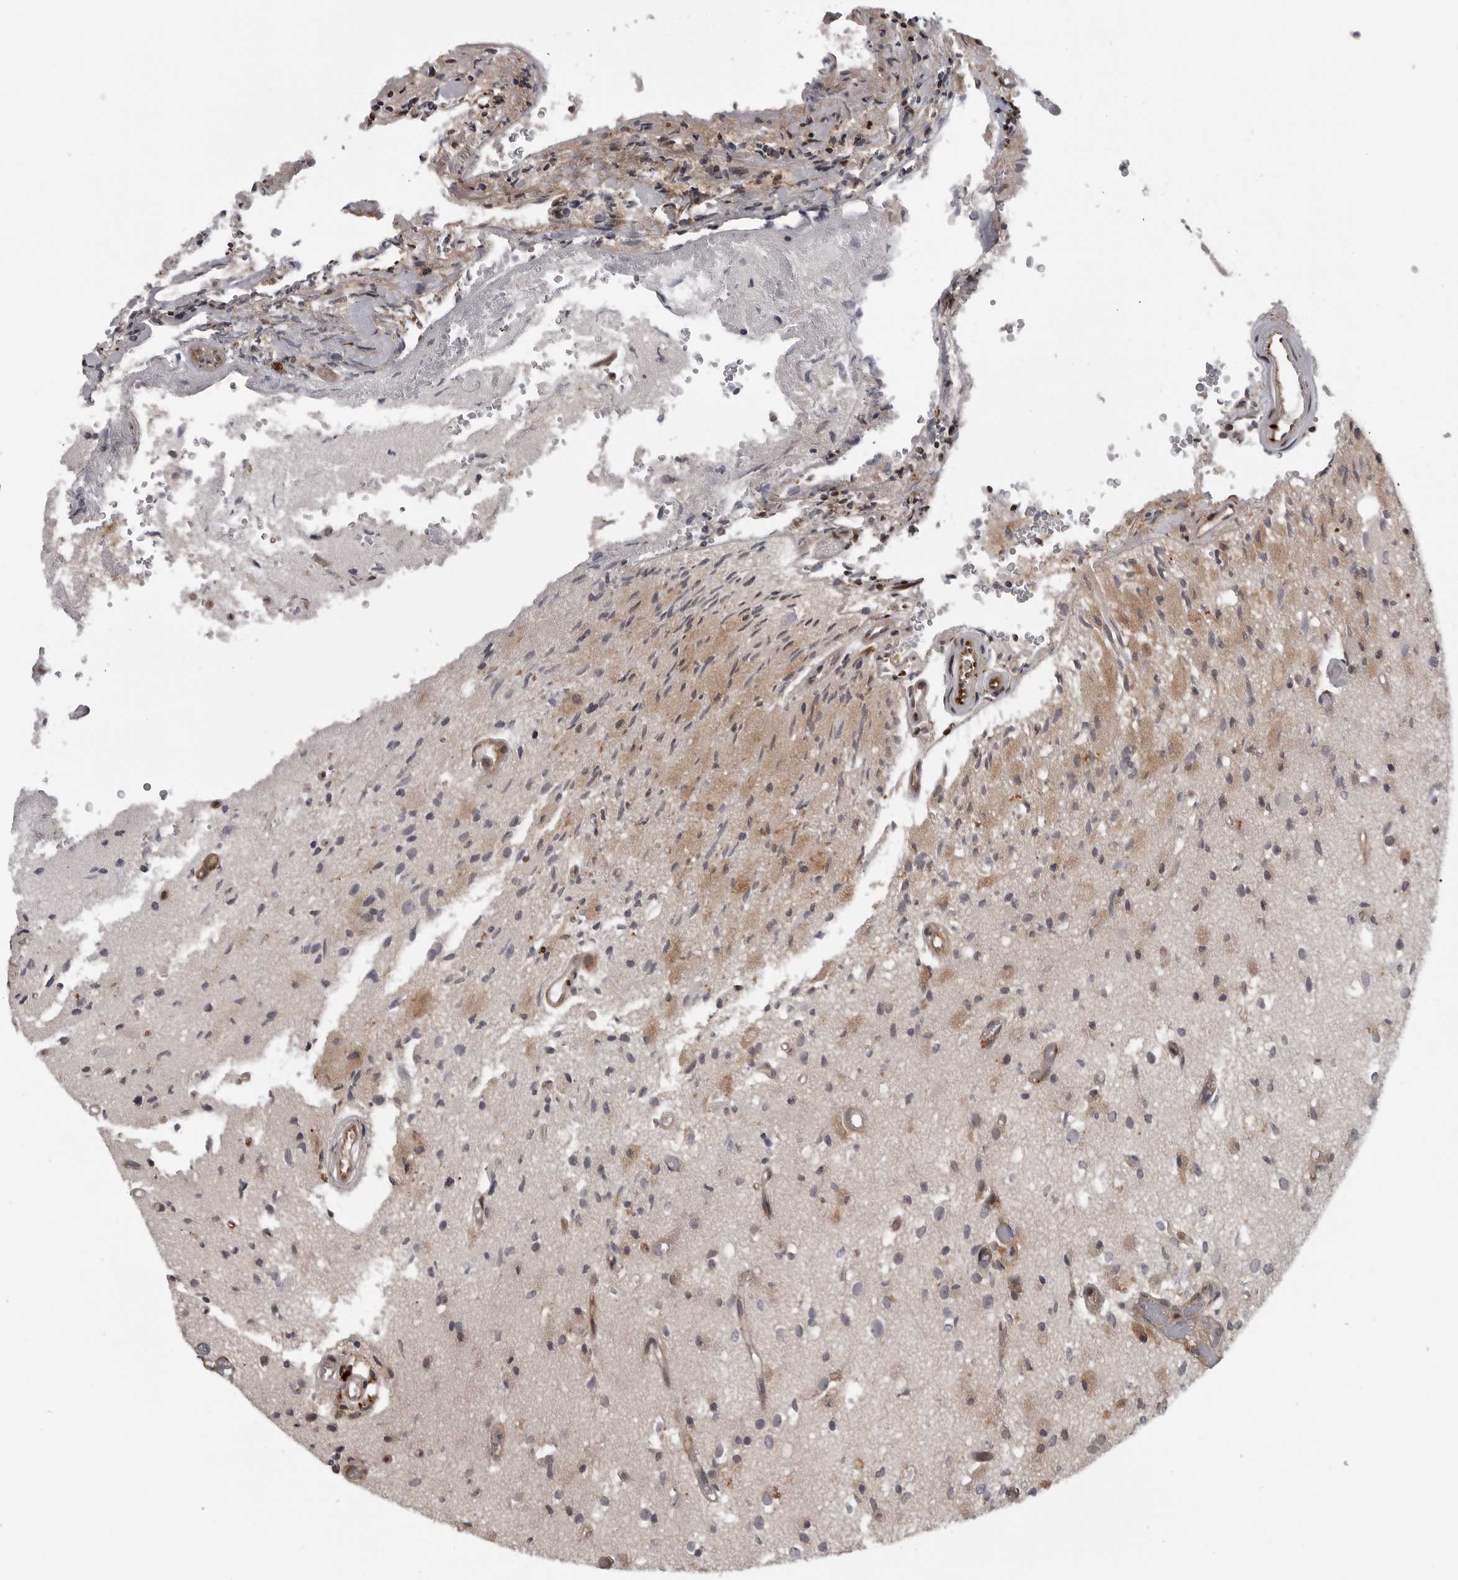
{"staining": {"intensity": "moderate", "quantity": "<25%", "location": "cytoplasmic/membranous"}, "tissue": "glioma", "cell_type": "Tumor cells", "image_type": "cancer", "snomed": [{"axis": "morphology", "description": "Normal tissue, NOS"}, {"axis": "morphology", "description": "Glioma, malignant, High grade"}, {"axis": "topography", "description": "Cerebral cortex"}], "caption": "Immunohistochemistry of glioma demonstrates low levels of moderate cytoplasmic/membranous expression in about <25% of tumor cells.", "gene": "ABL1", "patient": {"sex": "male", "age": 77}}